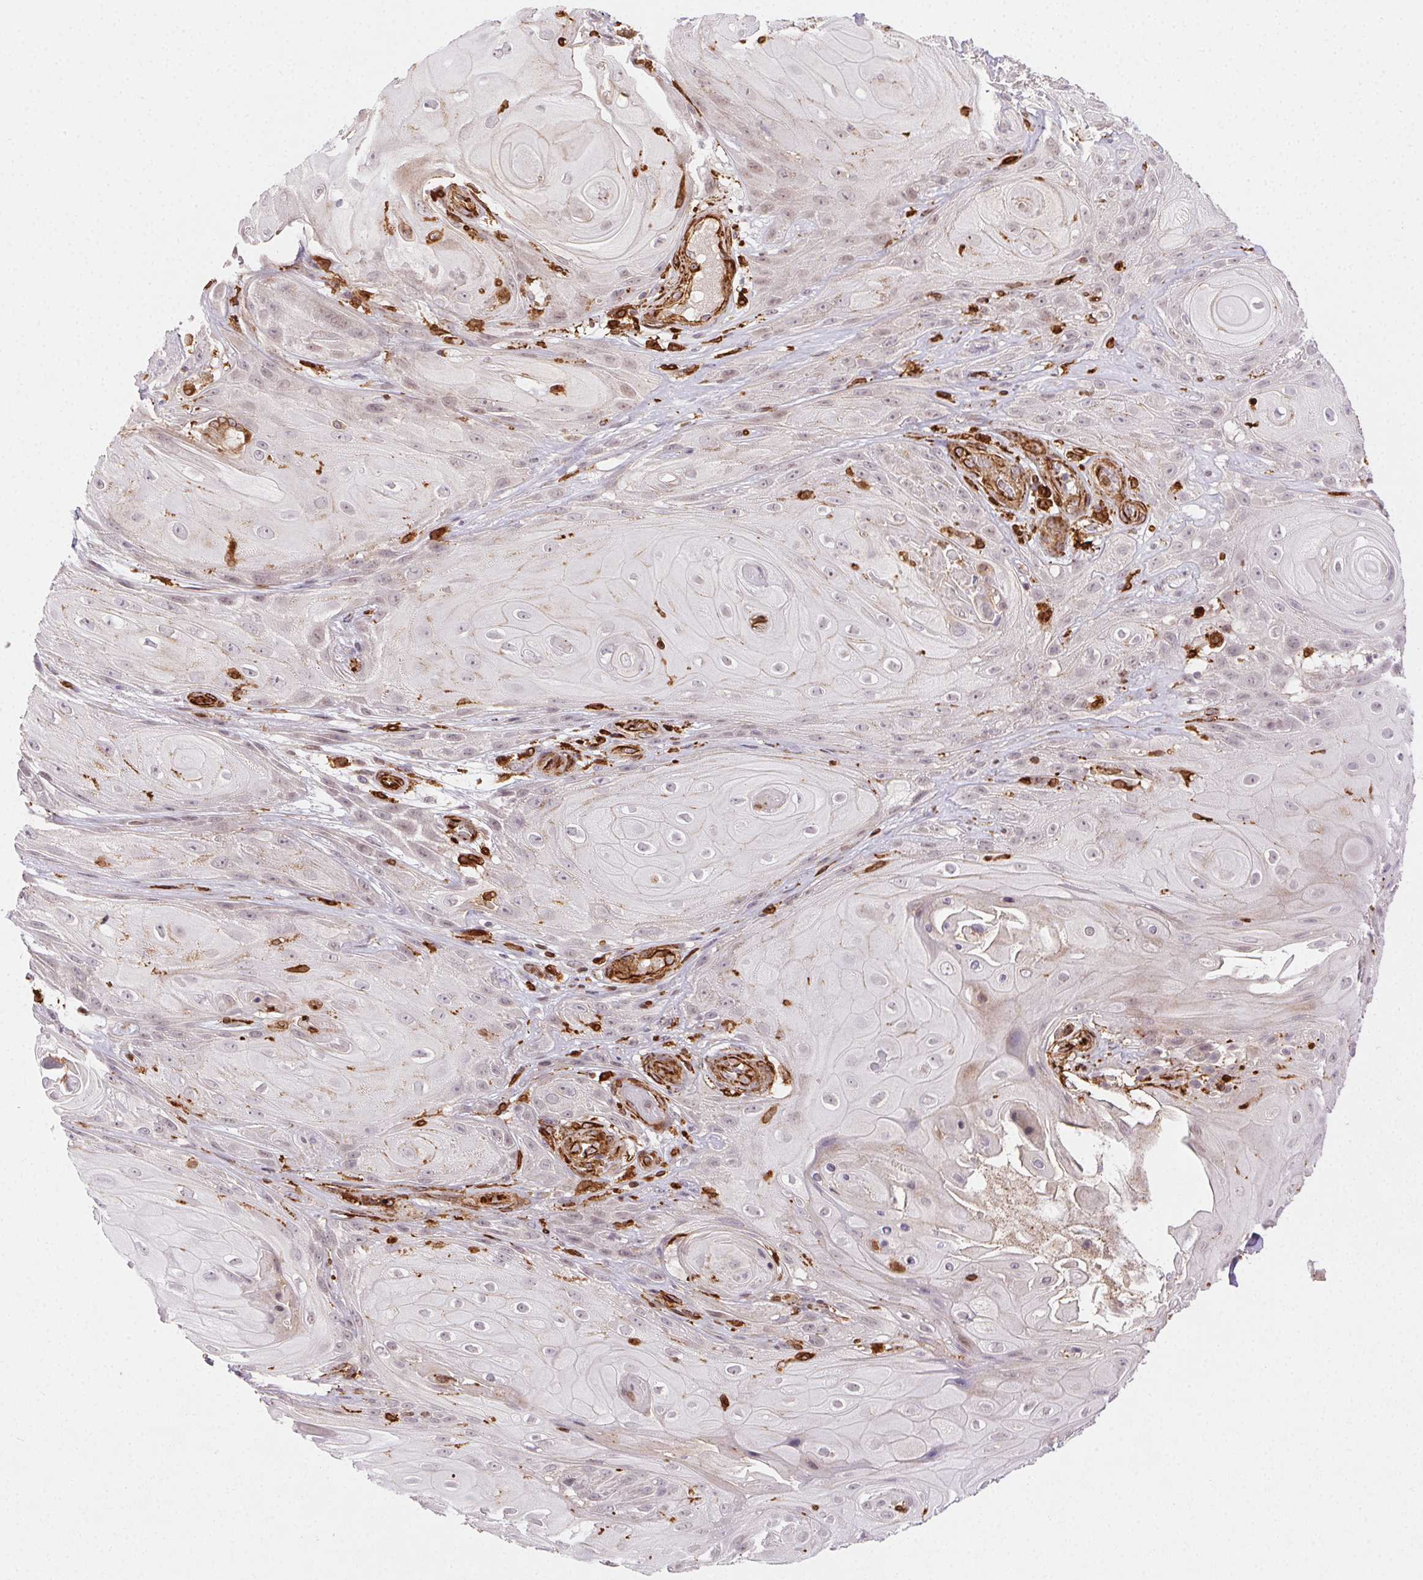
{"staining": {"intensity": "negative", "quantity": "none", "location": "none"}, "tissue": "skin cancer", "cell_type": "Tumor cells", "image_type": "cancer", "snomed": [{"axis": "morphology", "description": "Squamous cell carcinoma, NOS"}, {"axis": "topography", "description": "Skin"}], "caption": "IHC image of neoplastic tissue: human skin cancer stained with DAB shows no significant protein positivity in tumor cells.", "gene": "RNASET2", "patient": {"sex": "male", "age": 62}}